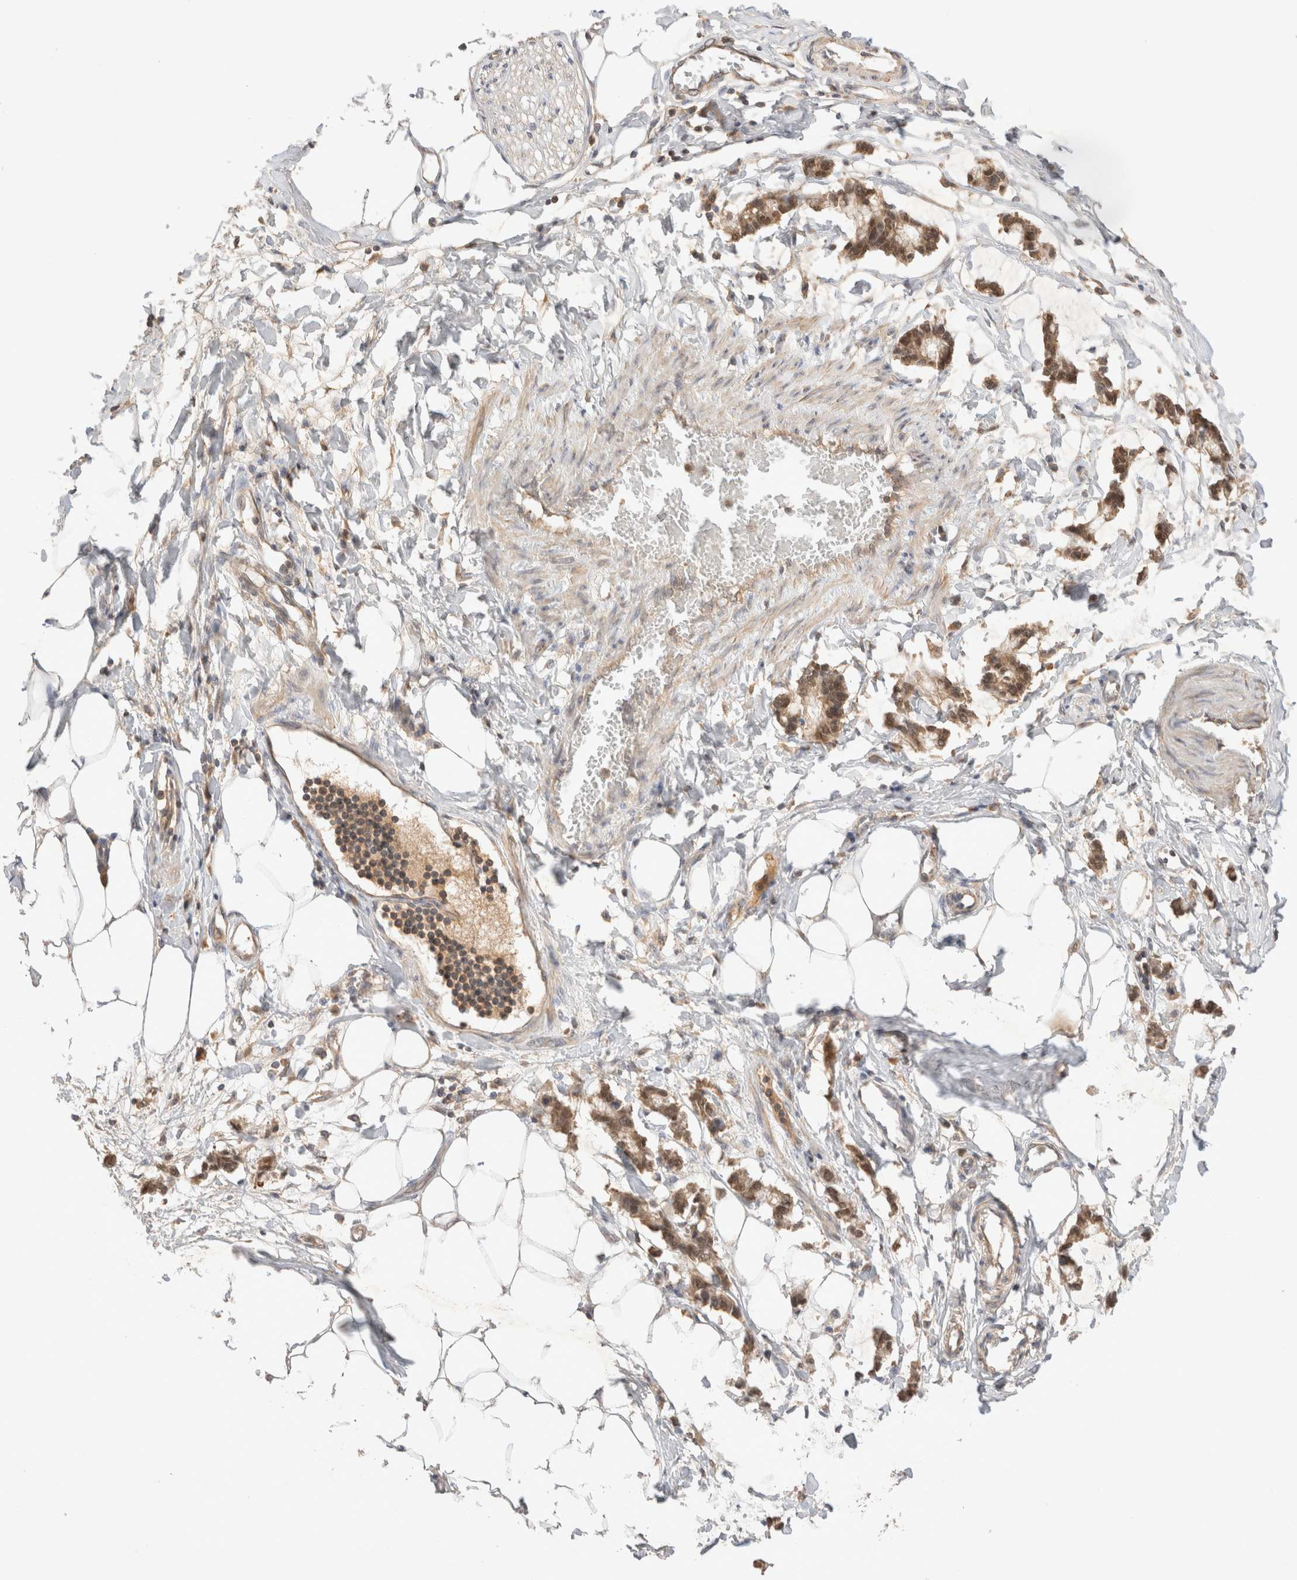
{"staining": {"intensity": "moderate", "quantity": "<25%", "location": "cytoplasmic/membranous"}, "tissue": "adipose tissue", "cell_type": "Adipocytes", "image_type": "normal", "snomed": [{"axis": "morphology", "description": "Normal tissue, NOS"}, {"axis": "morphology", "description": "Adenocarcinoma, NOS"}, {"axis": "topography", "description": "Colon"}, {"axis": "topography", "description": "Peripheral nerve tissue"}], "caption": "An immunohistochemistry (IHC) image of unremarkable tissue is shown. Protein staining in brown labels moderate cytoplasmic/membranous positivity in adipose tissue within adipocytes.", "gene": "CARNMT1", "patient": {"sex": "male", "age": 14}}